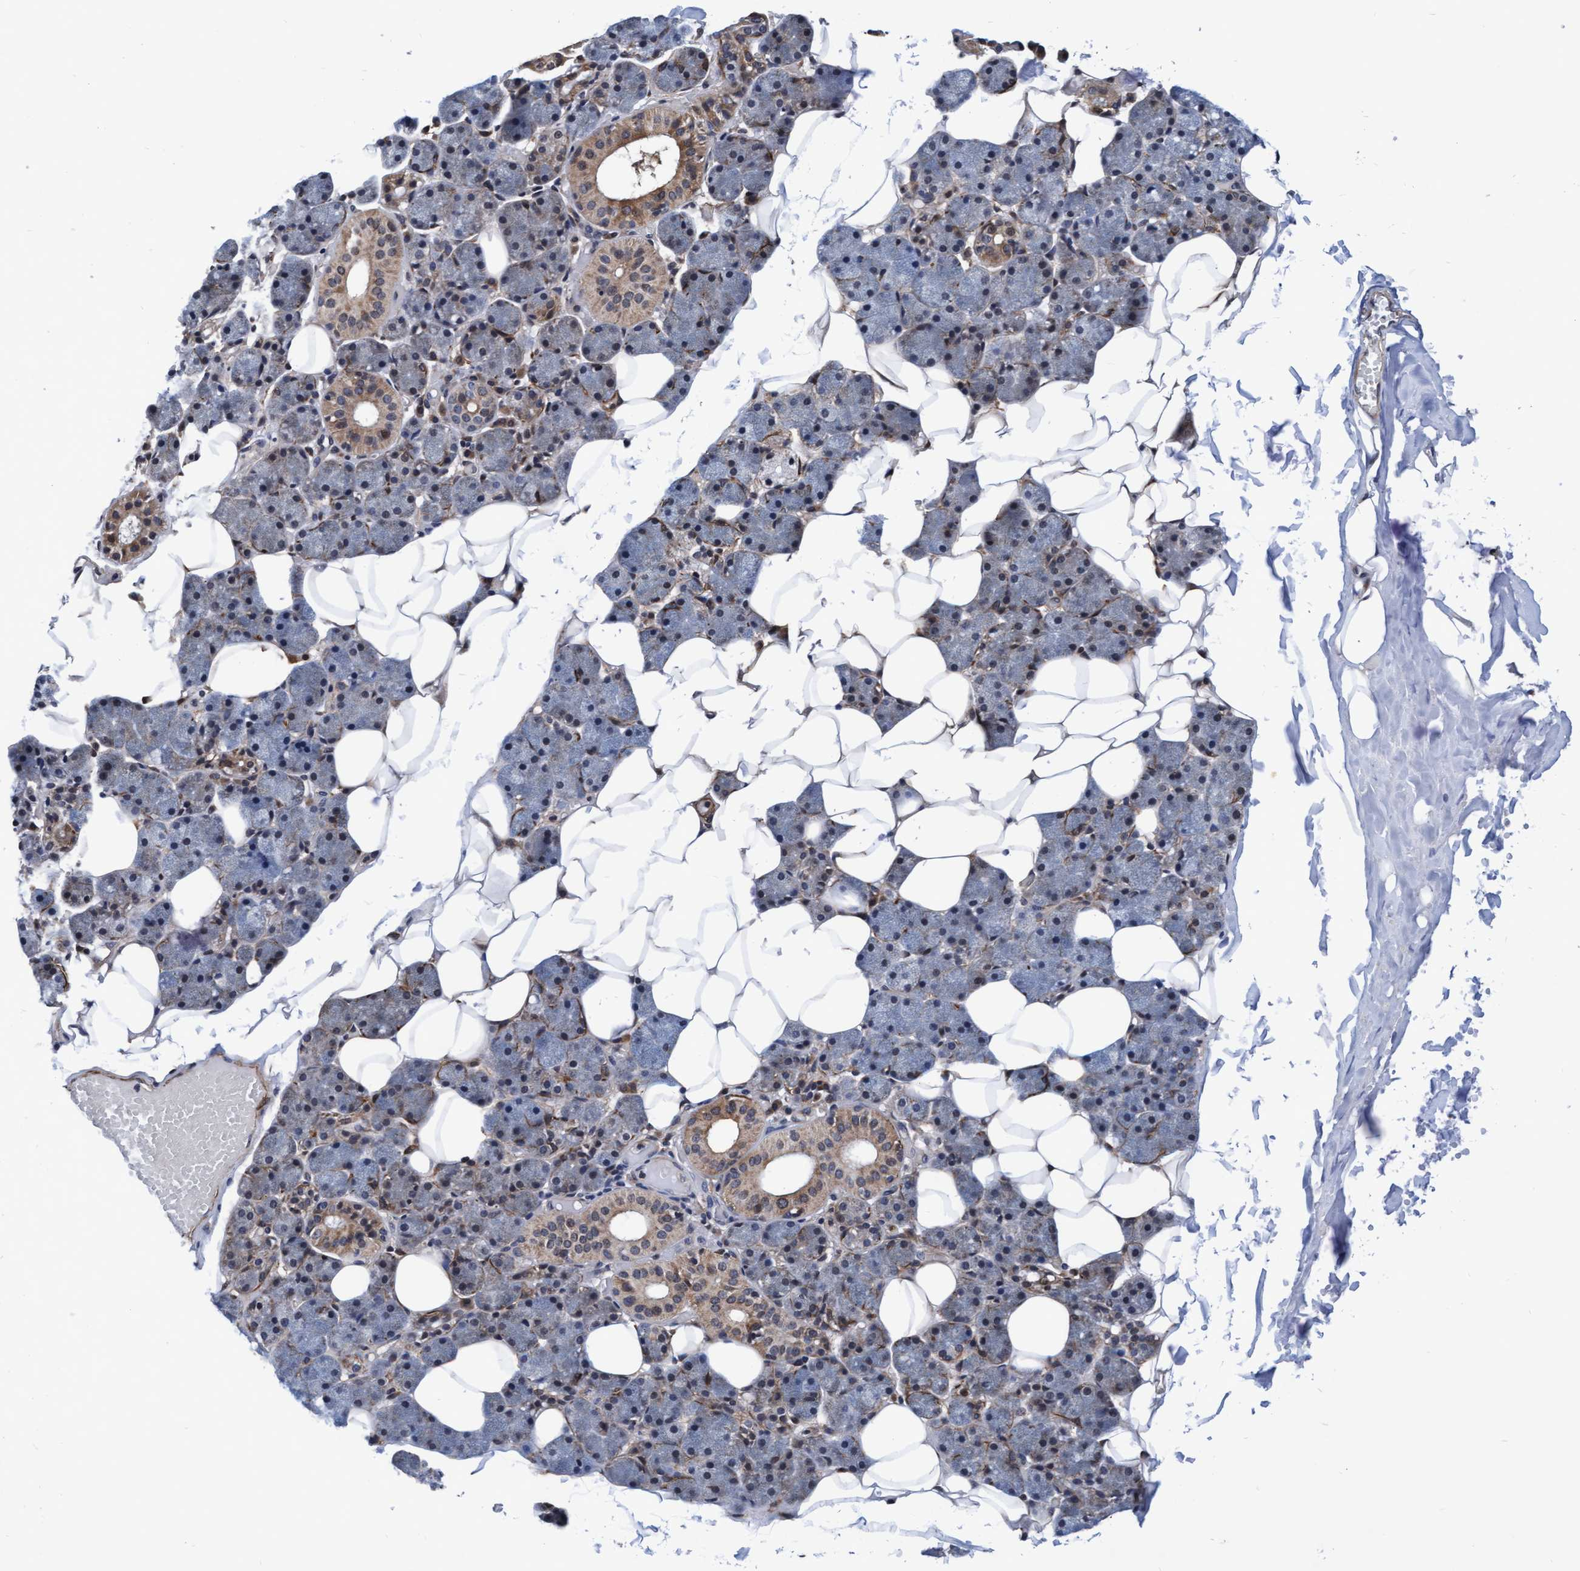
{"staining": {"intensity": "moderate", "quantity": "25%-75%", "location": "cytoplasmic/membranous"}, "tissue": "salivary gland", "cell_type": "Glandular cells", "image_type": "normal", "snomed": [{"axis": "morphology", "description": "Normal tissue, NOS"}, {"axis": "topography", "description": "Salivary gland"}], "caption": "The histopathology image reveals immunohistochemical staining of benign salivary gland. There is moderate cytoplasmic/membranous positivity is appreciated in approximately 25%-75% of glandular cells. (DAB IHC, brown staining for protein, blue staining for nuclei).", "gene": "EFCAB13", "patient": {"sex": "female", "age": 33}}